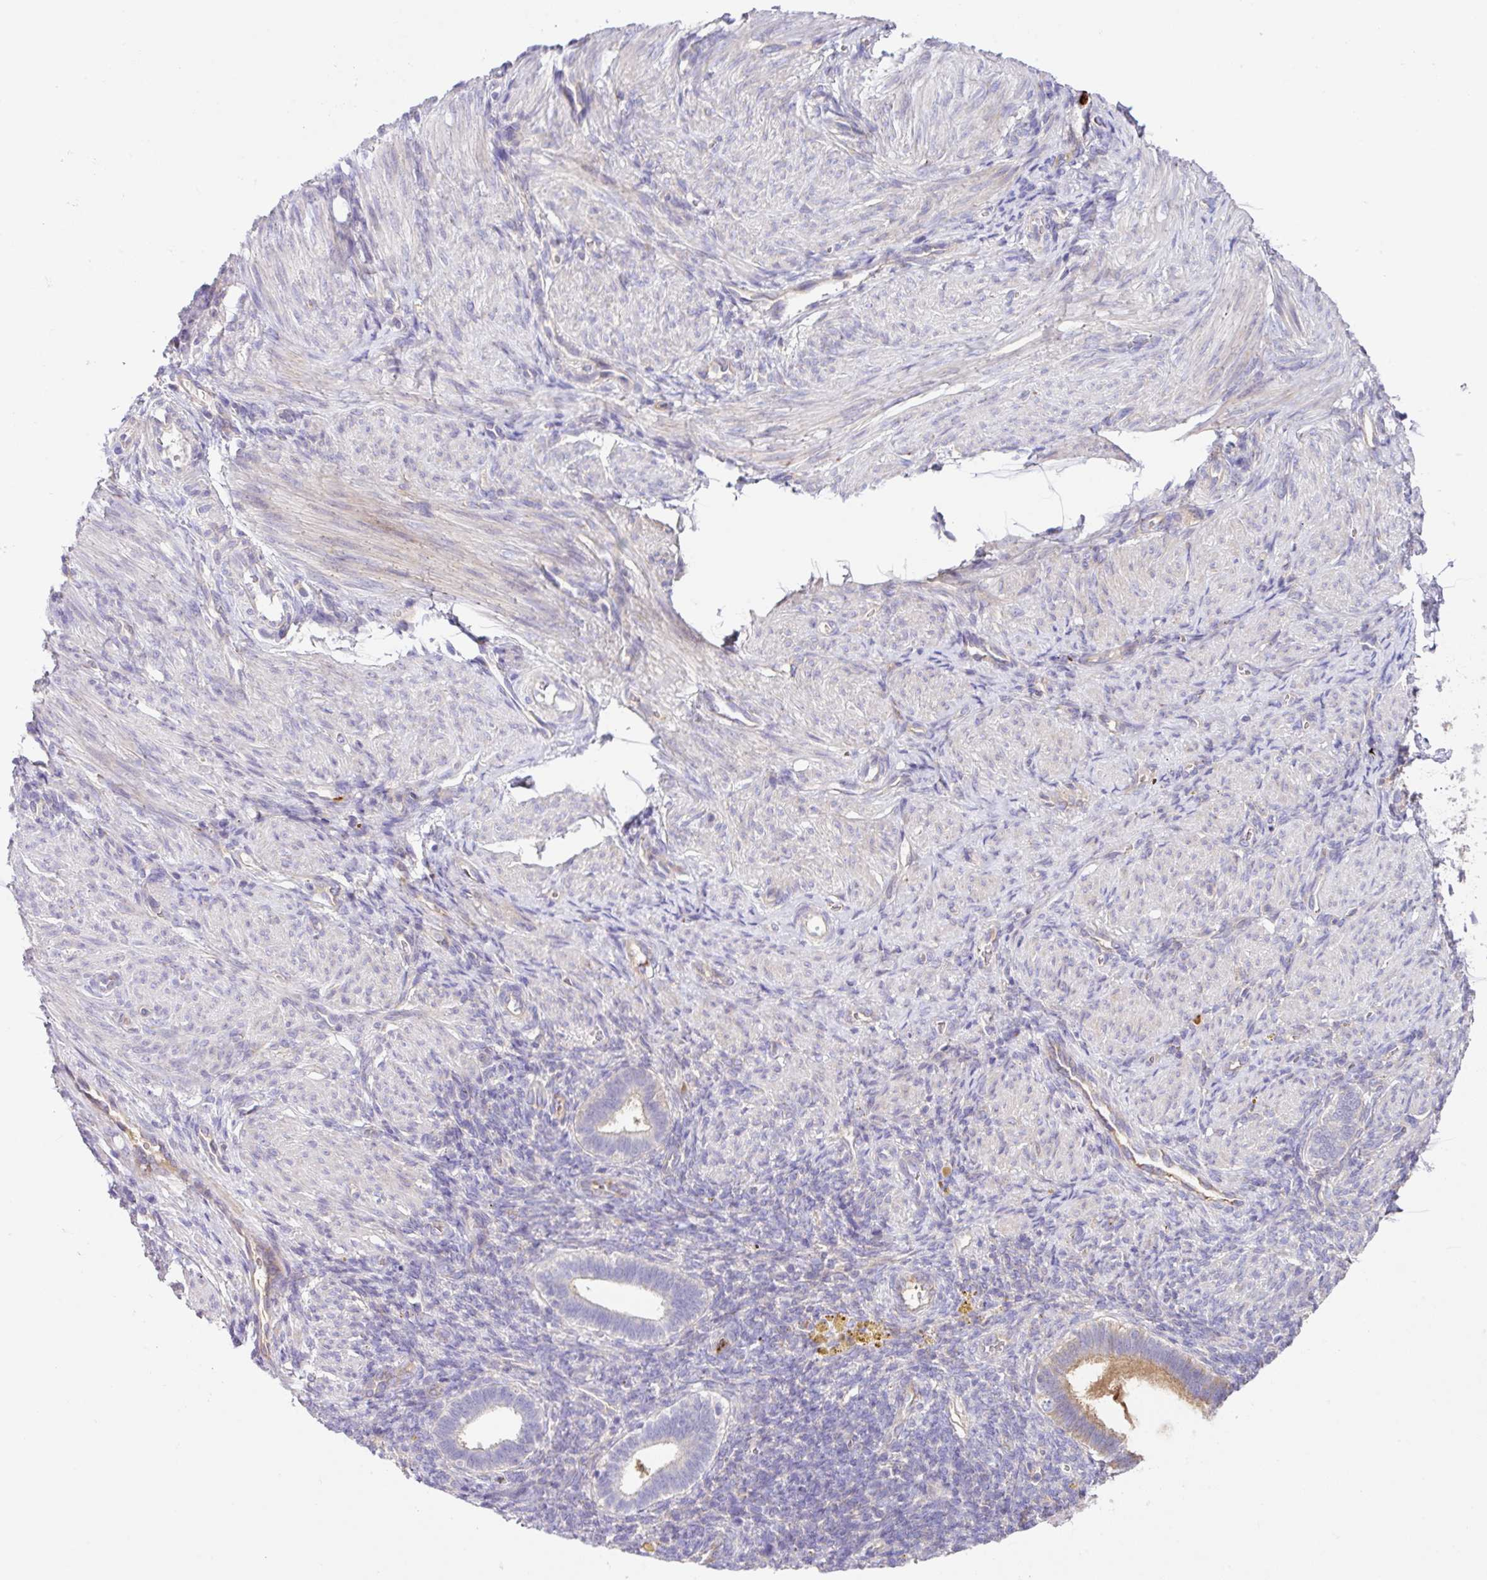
{"staining": {"intensity": "negative", "quantity": "none", "location": "none"}, "tissue": "endometrium", "cell_type": "Cells in endometrial stroma", "image_type": "normal", "snomed": [{"axis": "morphology", "description": "Normal tissue, NOS"}, {"axis": "topography", "description": "Endometrium"}], "caption": "IHC image of normal endometrium stained for a protein (brown), which exhibits no positivity in cells in endometrial stroma.", "gene": "CRISP3", "patient": {"sex": "female", "age": 34}}